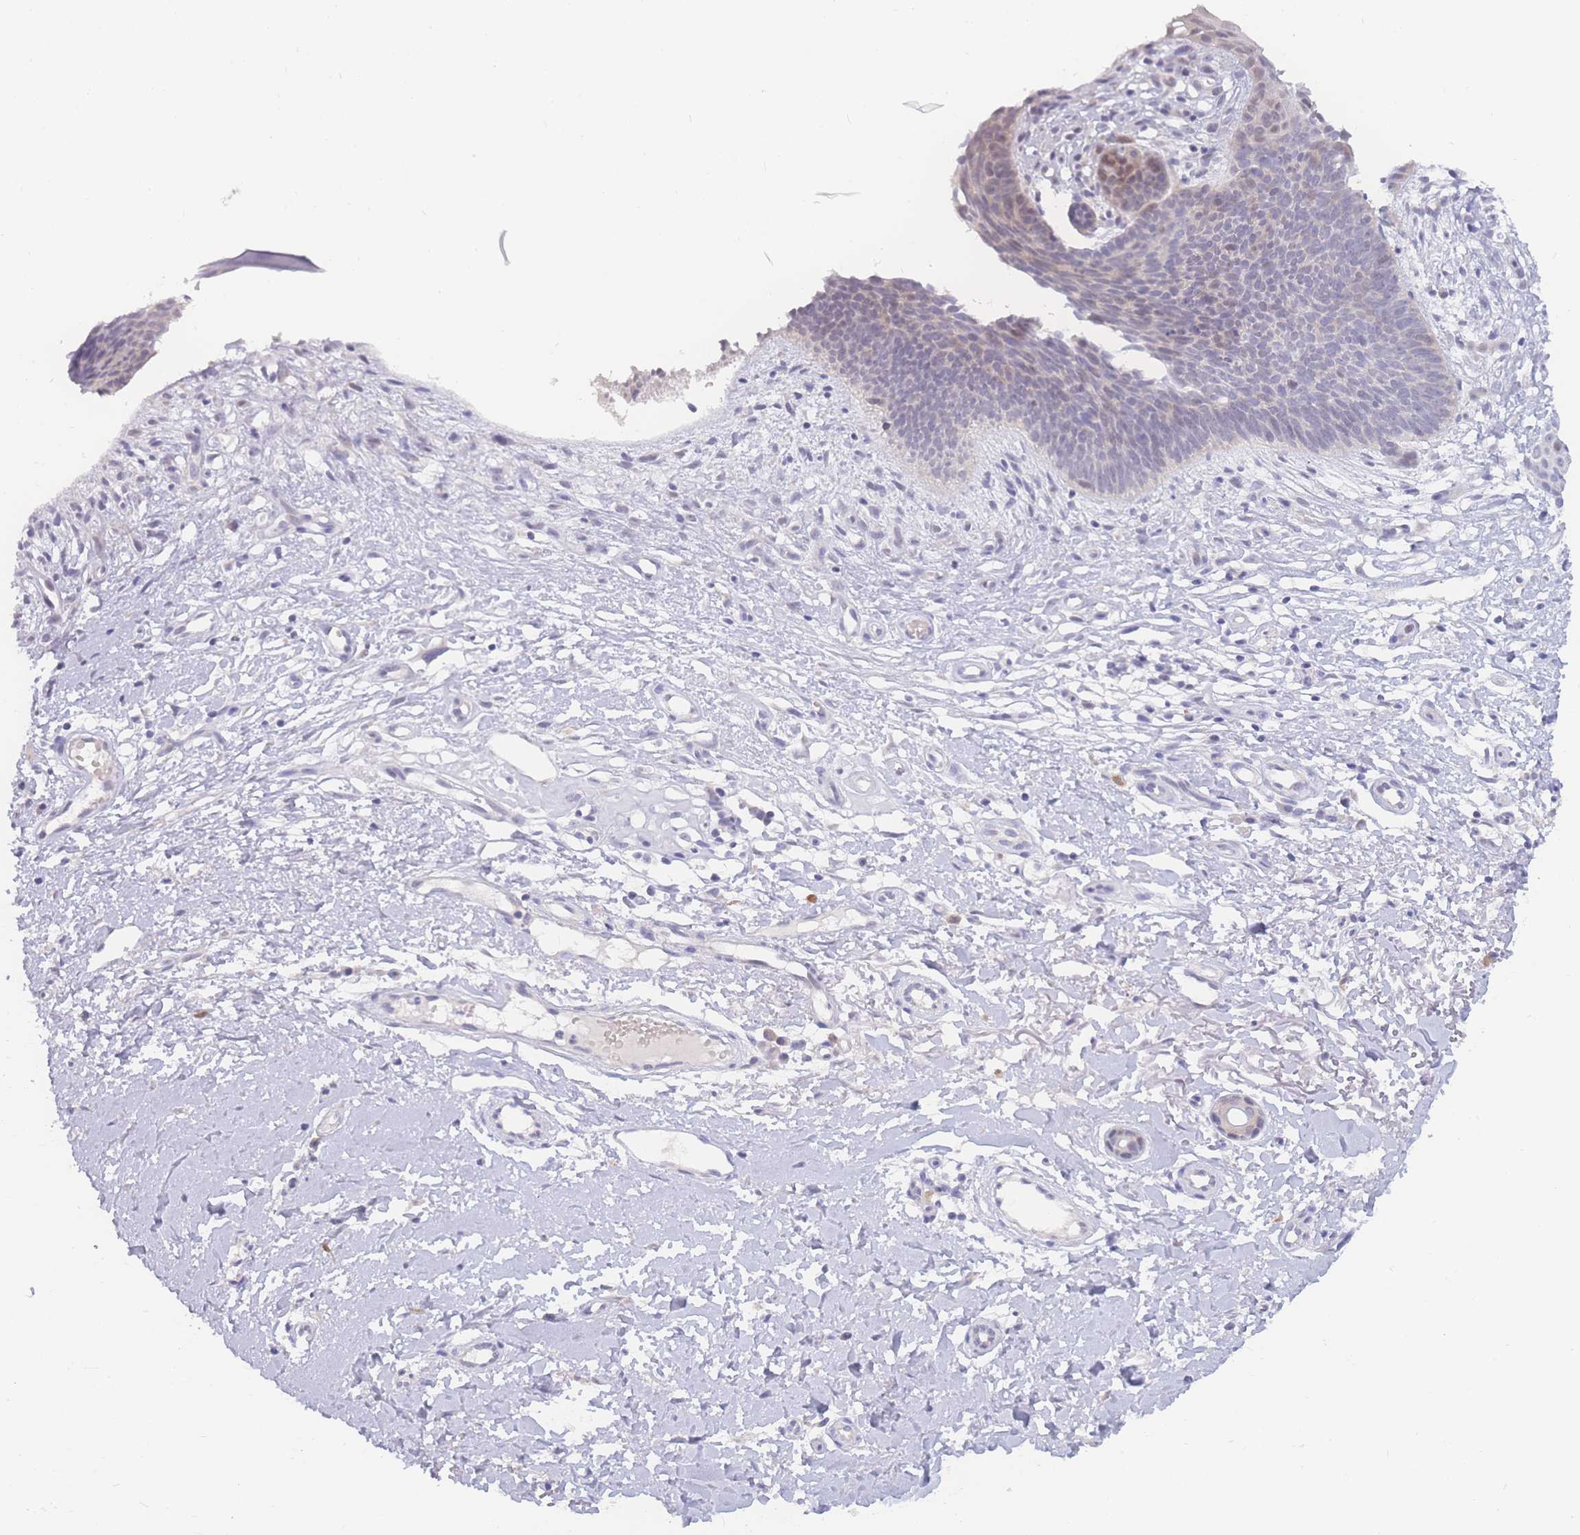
{"staining": {"intensity": "weak", "quantity": "<25%", "location": "nuclear"}, "tissue": "skin cancer", "cell_type": "Tumor cells", "image_type": "cancer", "snomed": [{"axis": "morphology", "description": "Basal cell carcinoma"}, {"axis": "topography", "description": "Skin"}], "caption": "Micrograph shows no protein positivity in tumor cells of basal cell carcinoma (skin) tissue.", "gene": "PRSS22", "patient": {"sex": "male", "age": 78}}